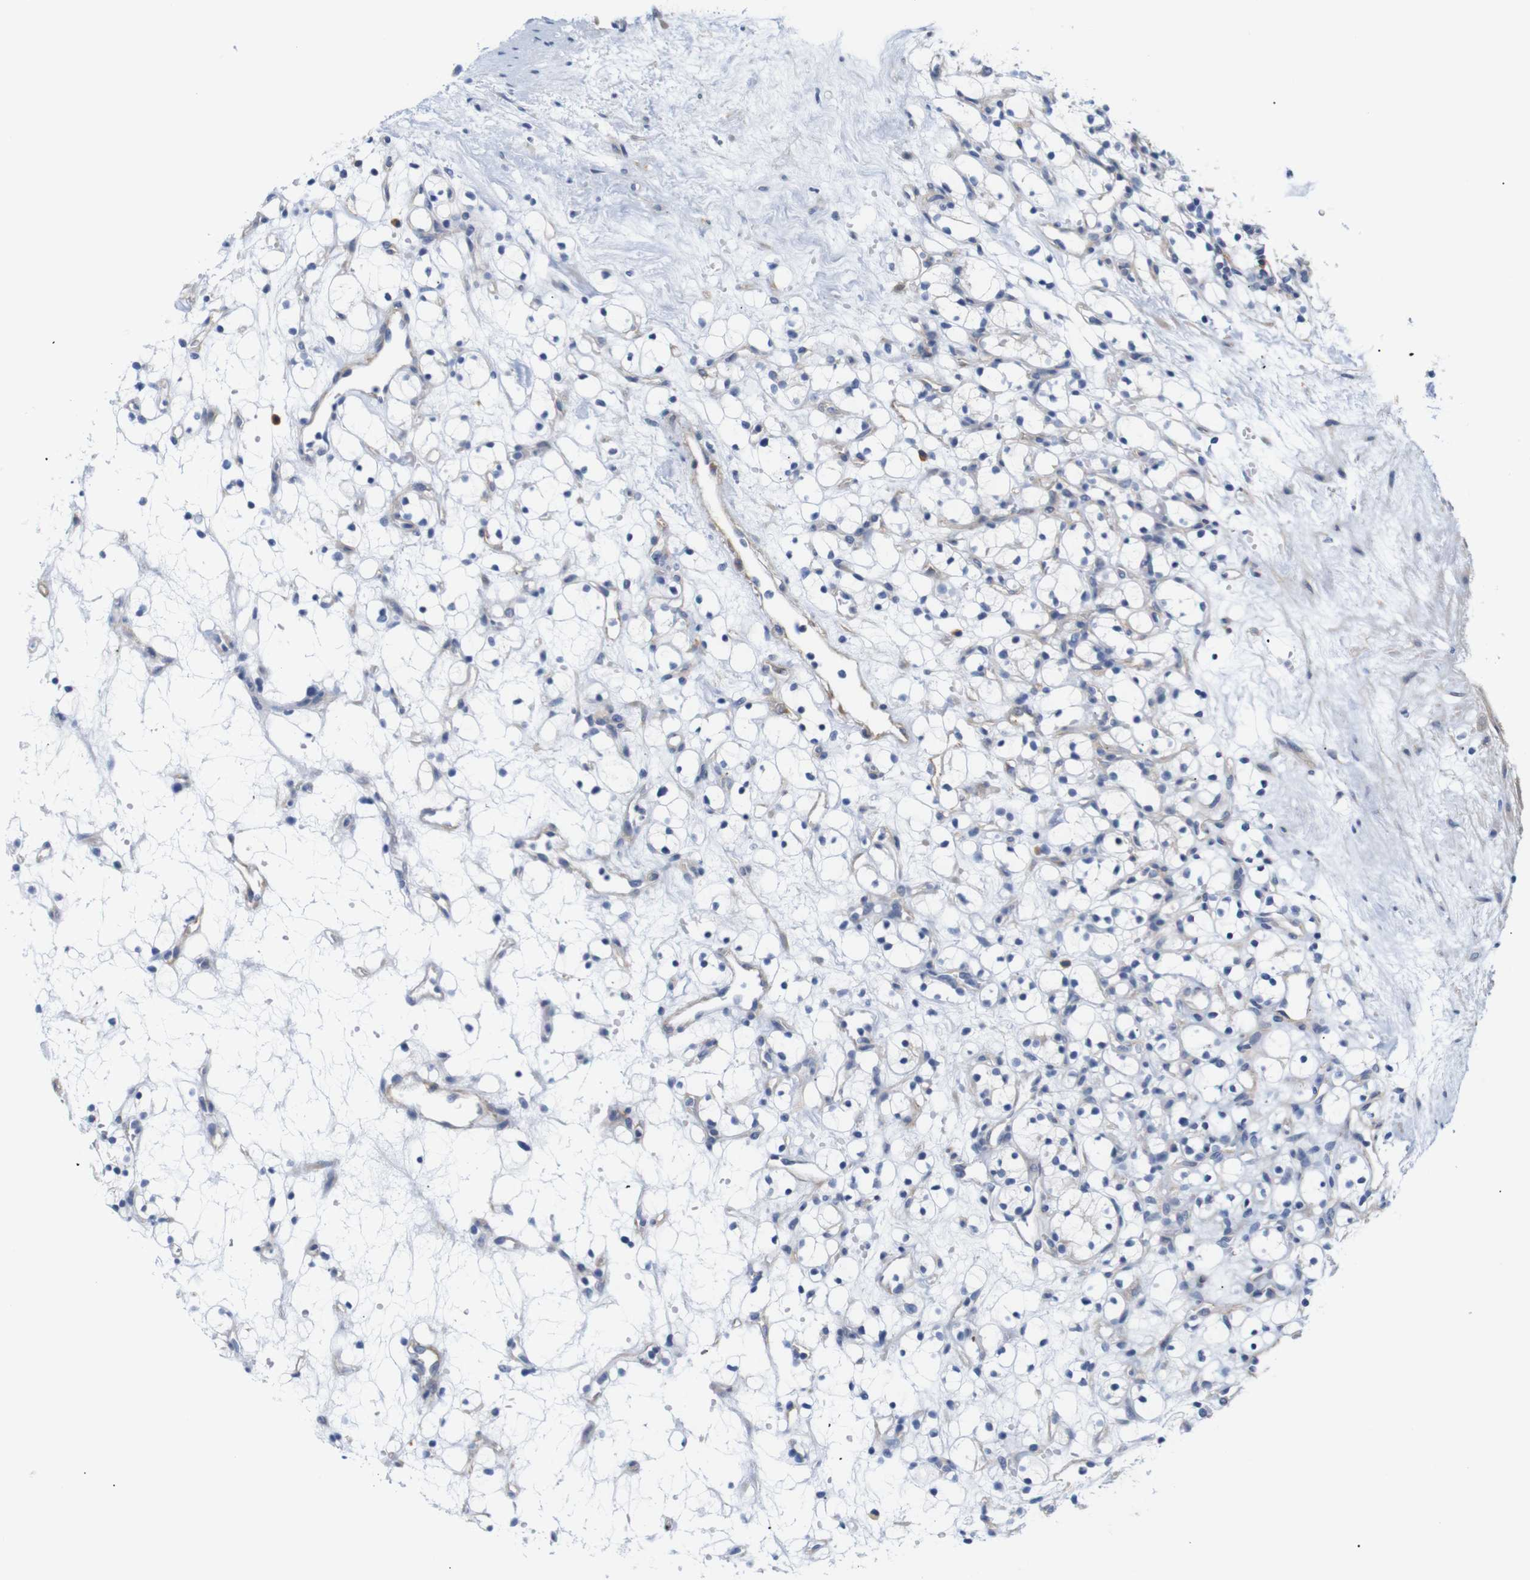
{"staining": {"intensity": "negative", "quantity": "none", "location": "none"}, "tissue": "renal cancer", "cell_type": "Tumor cells", "image_type": "cancer", "snomed": [{"axis": "morphology", "description": "Adenocarcinoma, NOS"}, {"axis": "topography", "description": "Kidney"}], "caption": "High power microscopy image of an immunohistochemistry photomicrograph of renal cancer (adenocarcinoma), revealing no significant expression in tumor cells.", "gene": "STMN3", "patient": {"sex": "female", "age": 60}}